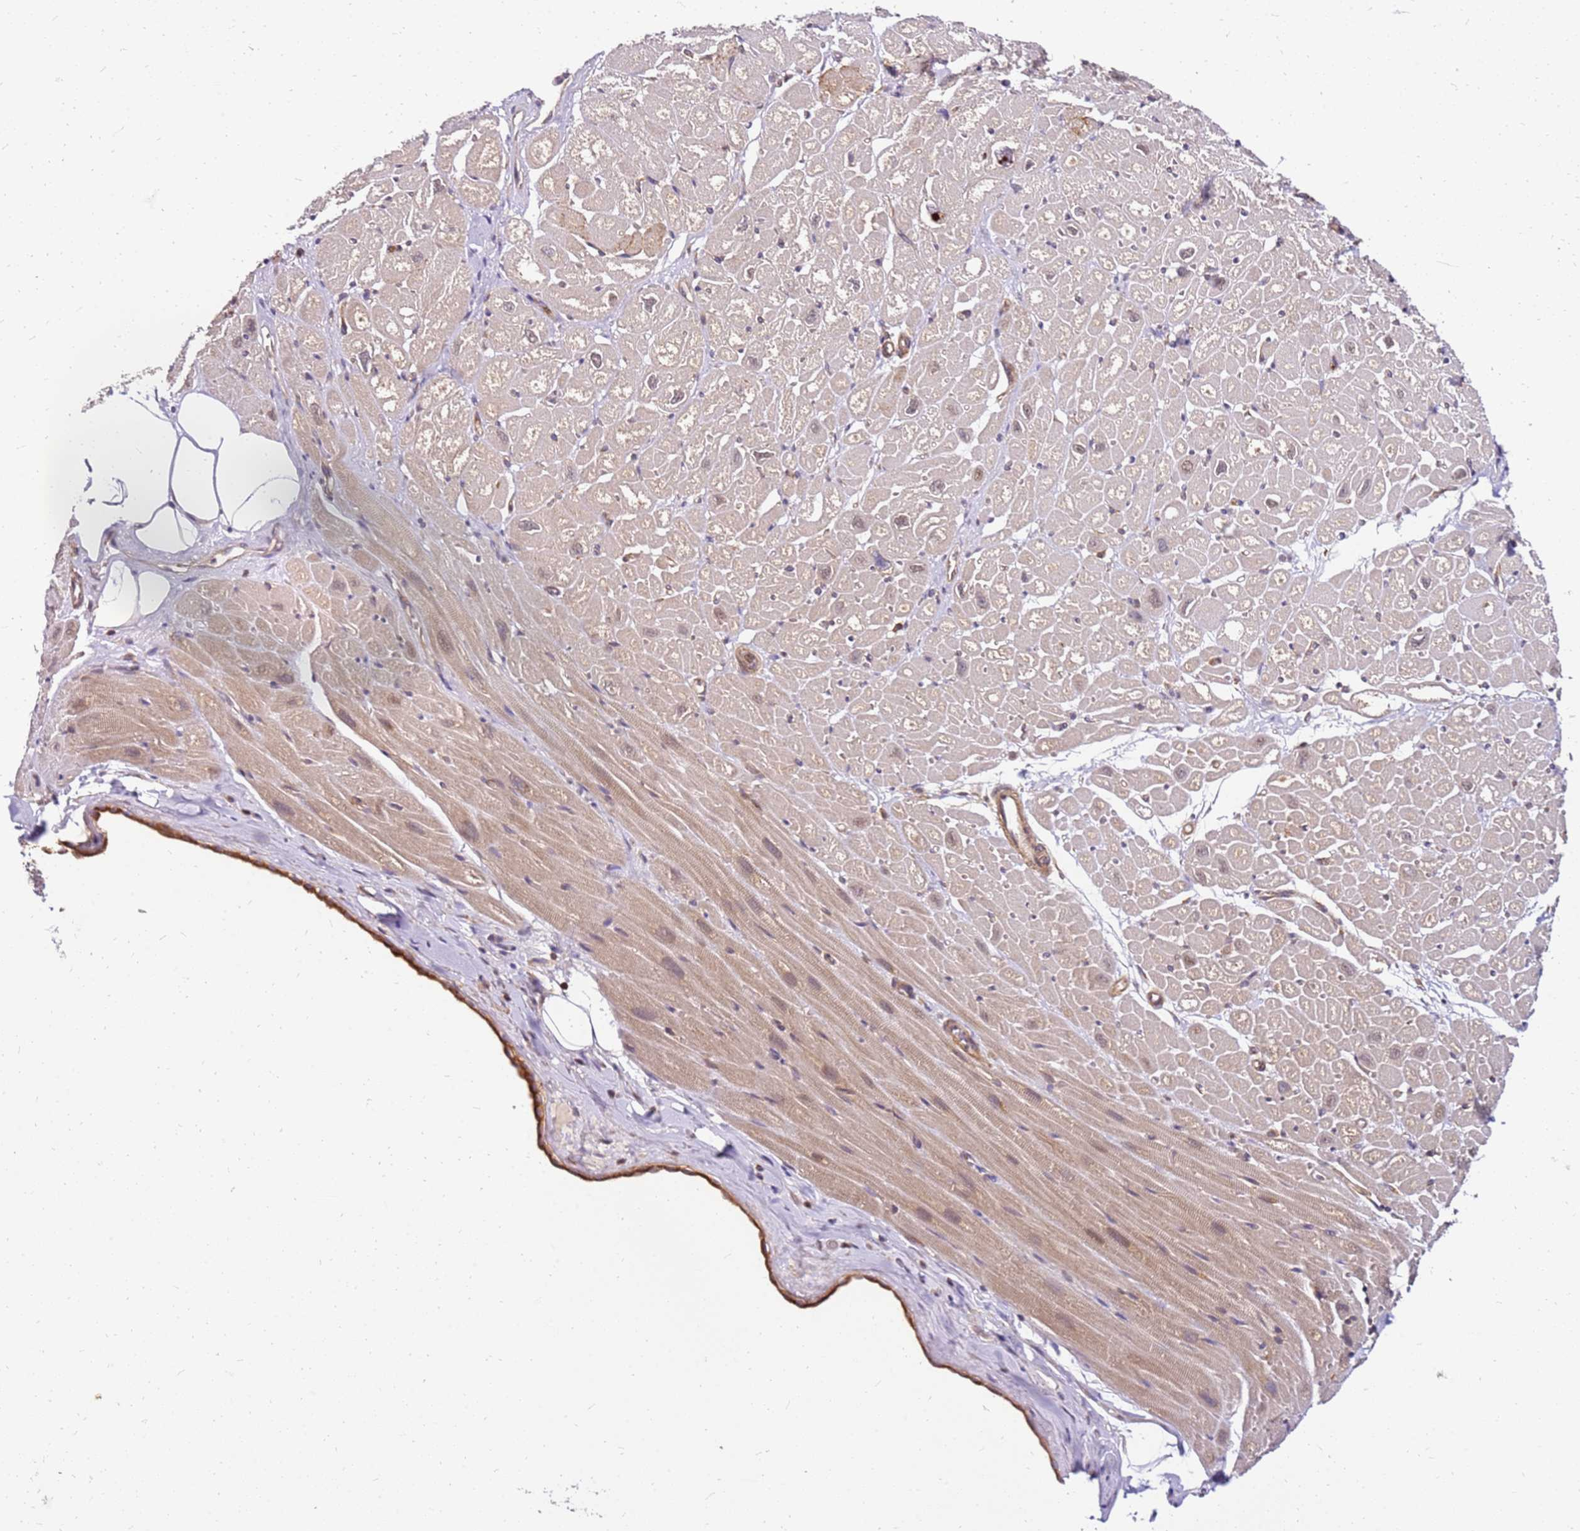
{"staining": {"intensity": "moderate", "quantity": "<25%", "location": "cytoplasmic/membranous"}, "tissue": "heart muscle", "cell_type": "Cardiomyocytes", "image_type": "normal", "snomed": [{"axis": "morphology", "description": "Normal tissue, NOS"}, {"axis": "topography", "description": "Heart"}], "caption": "The image demonstrates staining of normal heart muscle, revealing moderate cytoplasmic/membranous protein positivity (brown color) within cardiomyocytes.", "gene": "PIH1D1", "patient": {"sex": "male", "age": 50}}